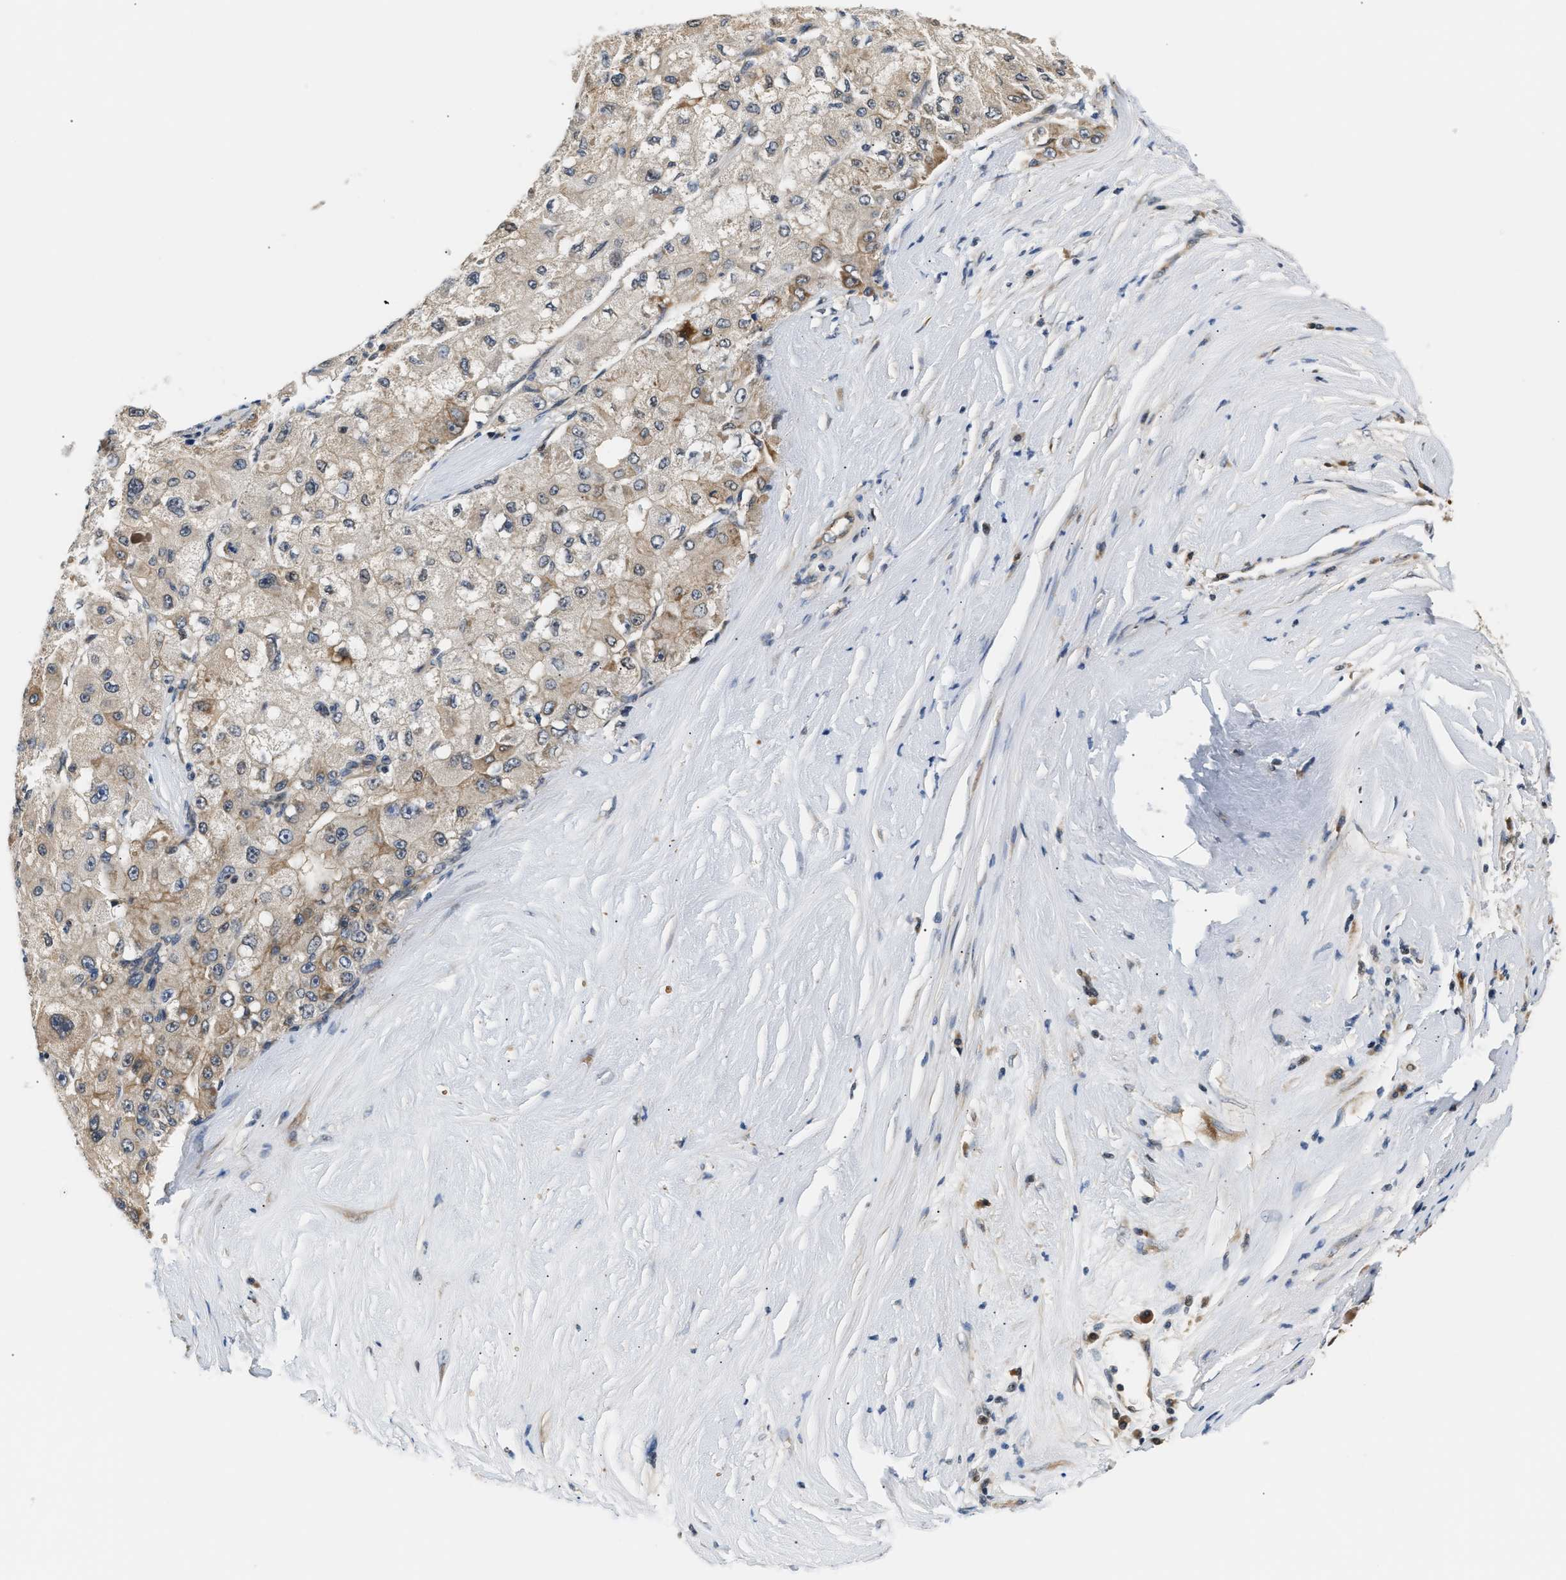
{"staining": {"intensity": "weak", "quantity": ">75%", "location": "cytoplasmic/membranous"}, "tissue": "liver cancer", "cell_type": "Tumor cells", "image_type": "cancer", "snomed": [{"axis": "morphology", "description": "Carcinoma, Hepatocellular, NOS"}, {"axis": "topography", "description": "Liver"}], "caption": "Immunohistochemical staining of hepatocellular carcinoma (liver) displays low levels of weak cytoplasmic/membranous staining in approximately >75% of tumor cells. The staining was performed using DAB (3,3'-diaminobenzidine), with brown indicating positive protein expression. Nuclei are stained blue with hematoxylin.", "gene": "TNIP2", "patient": {"sex": "male", "age": 80}}